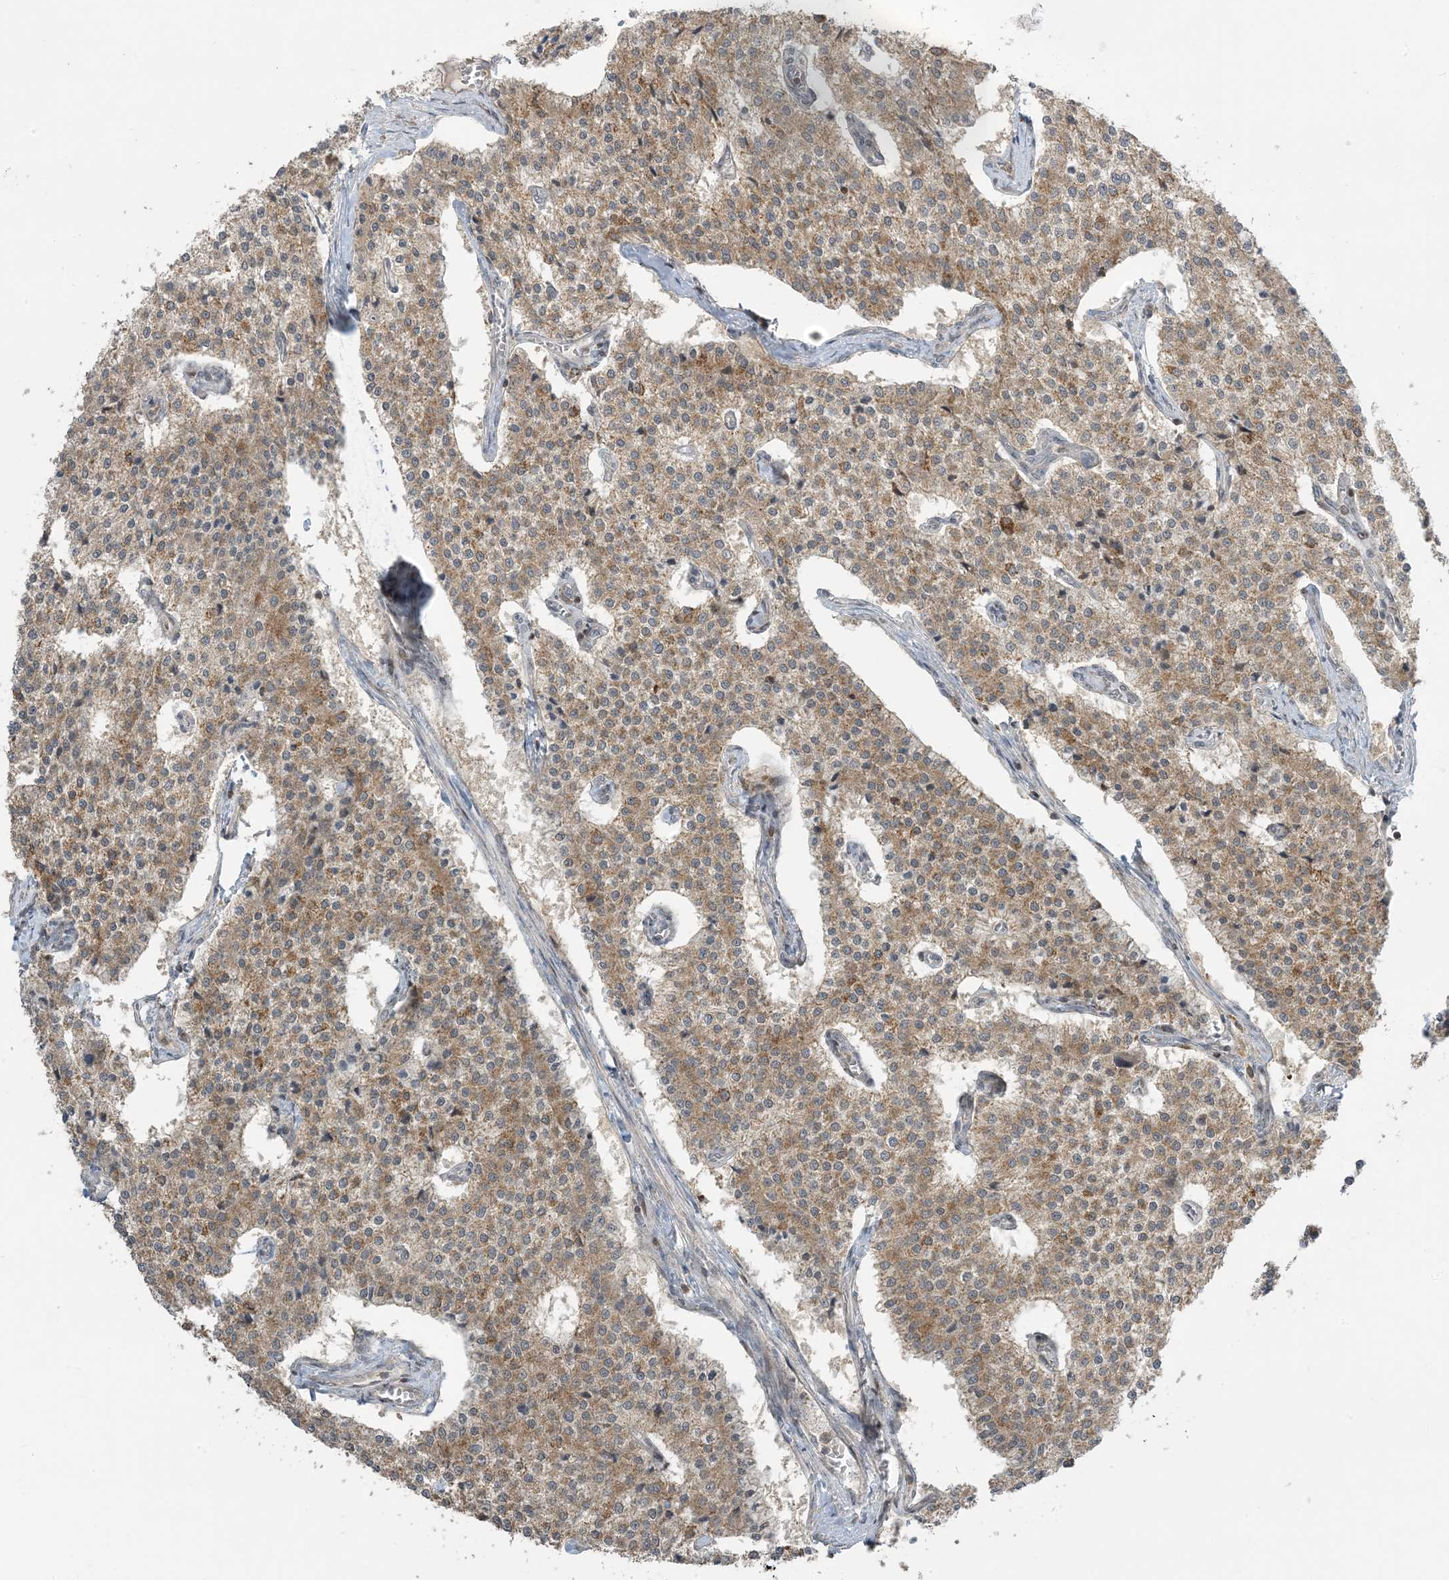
{"staining": {"intensity": "moderate", "quantity": ">75%", "location": "cytoplasmic/membranous"}, "tissue": "carcinoid", "cell_type": "Tumor cells", "image_type": "cancer", "snomed": [{"axis": "morphology", "description": "Carcinoid, malignant, NOS"}, {"axis": "topography", "description": "Colon"}], "caption": "Moderate cytoplasmic/membranous positivity for a protein is appreciated in approximately >75% of tumor cells of carcinoid using immunohistochemistry (IHC).", "gene": "PHLDB2", "patient": {"sex": "female", "age": 52}}